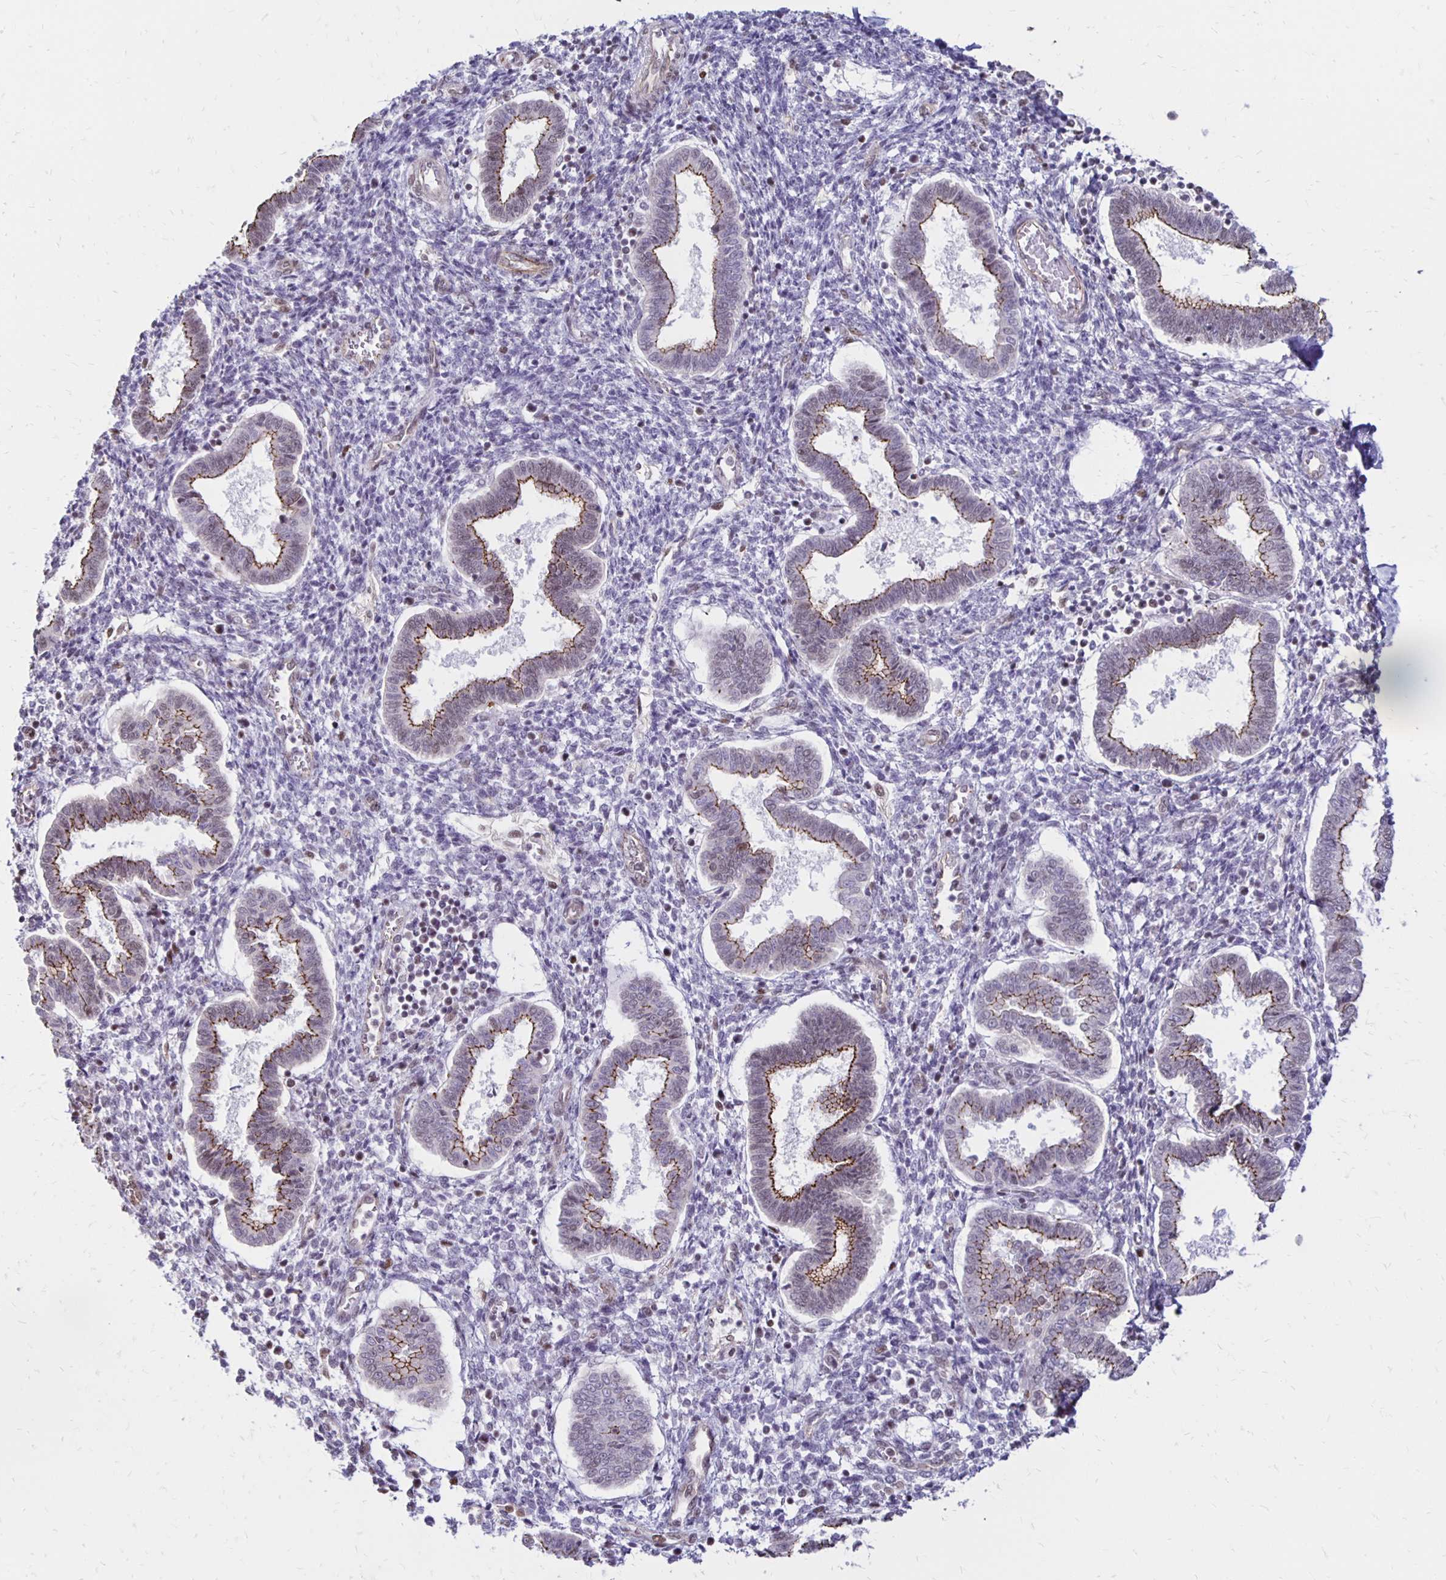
{"staining": {"intensity": "weak", "quantity": "25%-75%", "location": "nuclear"}, "tissue": "endometrium", "cell_type": "Cells in endometrial stroma", "image_type": "normal", "snomed": [{"axis": "morphology", "description": "Normal tissue, NOS"}, {"axis": "topography", "description": "Endometrium"}], "caption": "Immunohistochemical staining of unremarkable human endometrium exhibits 25%-75% levels of weak nuclear protein staining in about 25%-75% of cells in endometrial stroma.", "gene": "DDB2", "patient": {"sex": "female", "age": 24}}